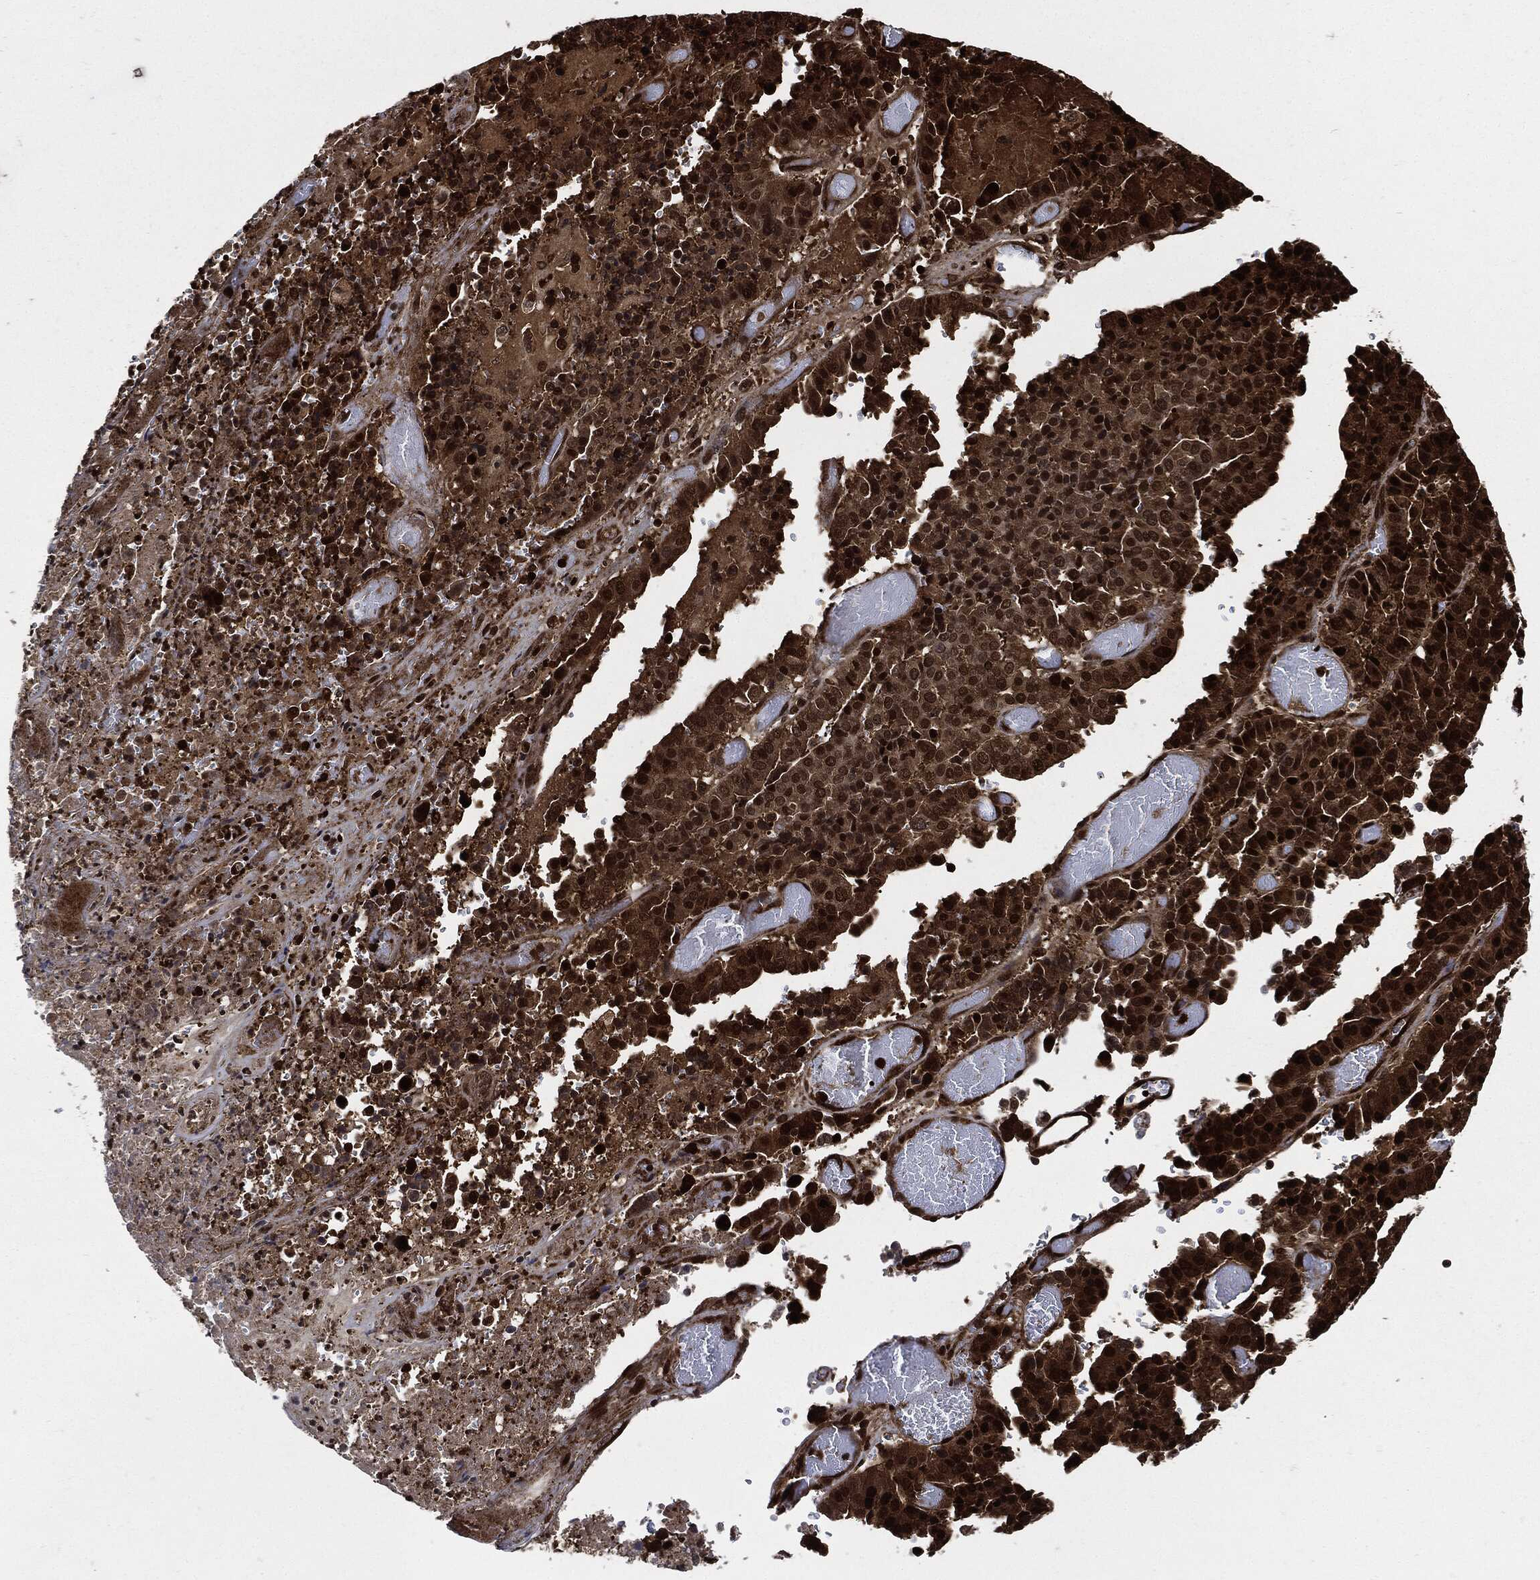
{"staining": {"intensity": "strong", "quantity": ">75%", "location": "cytoplasmic/membranous,nuclear"}, "tissue": "stomach cancer", "cell_type": "Tumor cells", "image_type": "cancer", "snomed": [{"axis": "morphology", "description": "Adenocarcinoma, NOS"}, {"axis": "topography", "description": "Stomach"}], "caption": "DAB immunohistochemical staining of stomach cancer reveals strong cytoplasmic/membranous and nuclear protein staining in about >75% of tumor cells.", "gene": "YWHAB", "patient": {"sex": "male", "age": 48}}